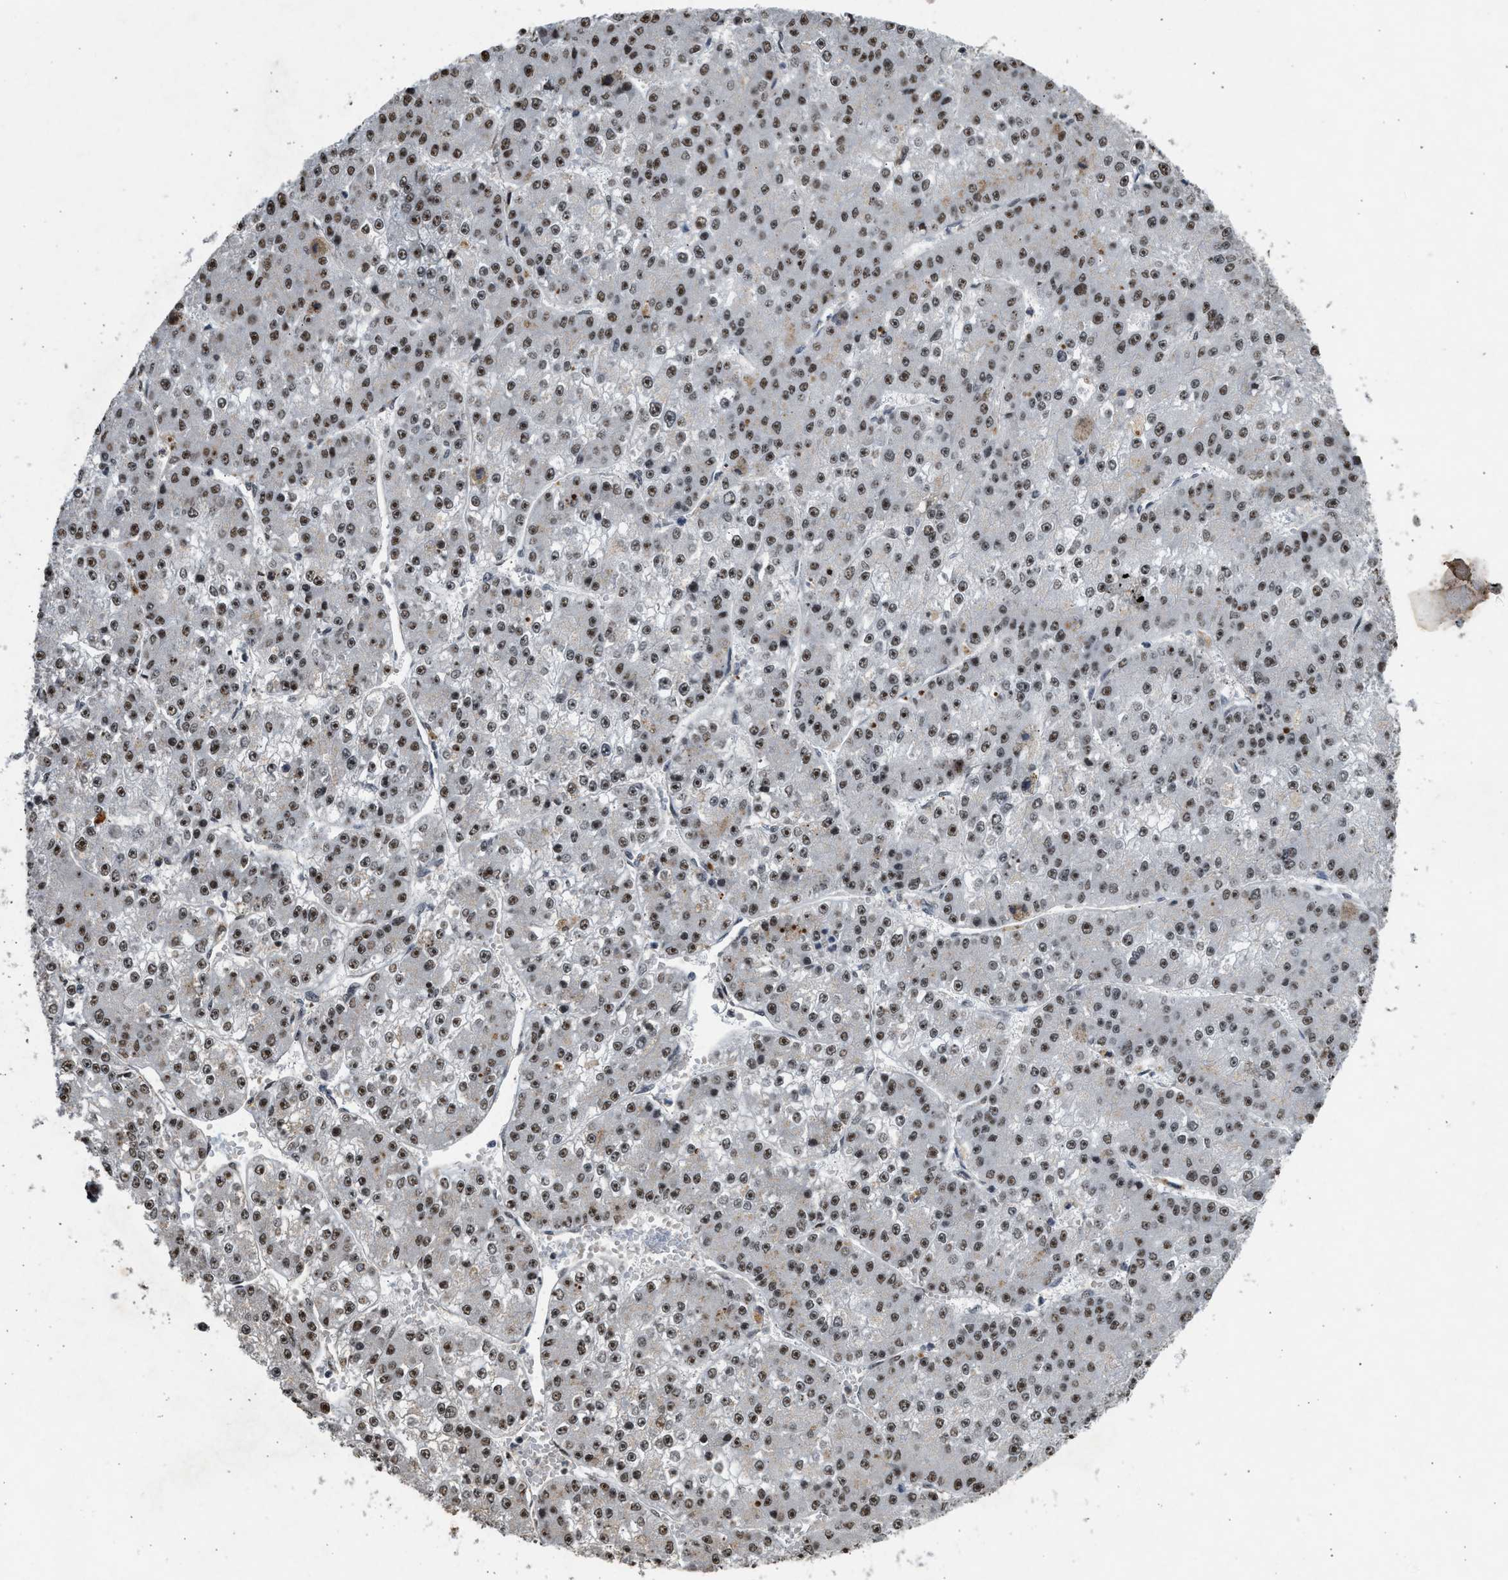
{"staining": {"intensity": "moderate", "quantity": ">75%", "location": "nuclear"}, "tissue": "liver cancer", "cell_type": "Tumor cells", "image_type": "cancer", "snomed": [{"axis": "morphology", "description": "Carcinoma, Hepatocellular, NOS"}, {"axis": "topography", "description": "Liver"}], "caption": "Liver cancer (hepatocellular carcinoma) was stained to show a protein in brown. There is medium levels of moderate nuclear expression in about >75% of tumor cells. (DAB IHC with brightfield microscopy, high magnification).", "gene": "TFDP2", "patient": {"sex": "female", "age": 73}}